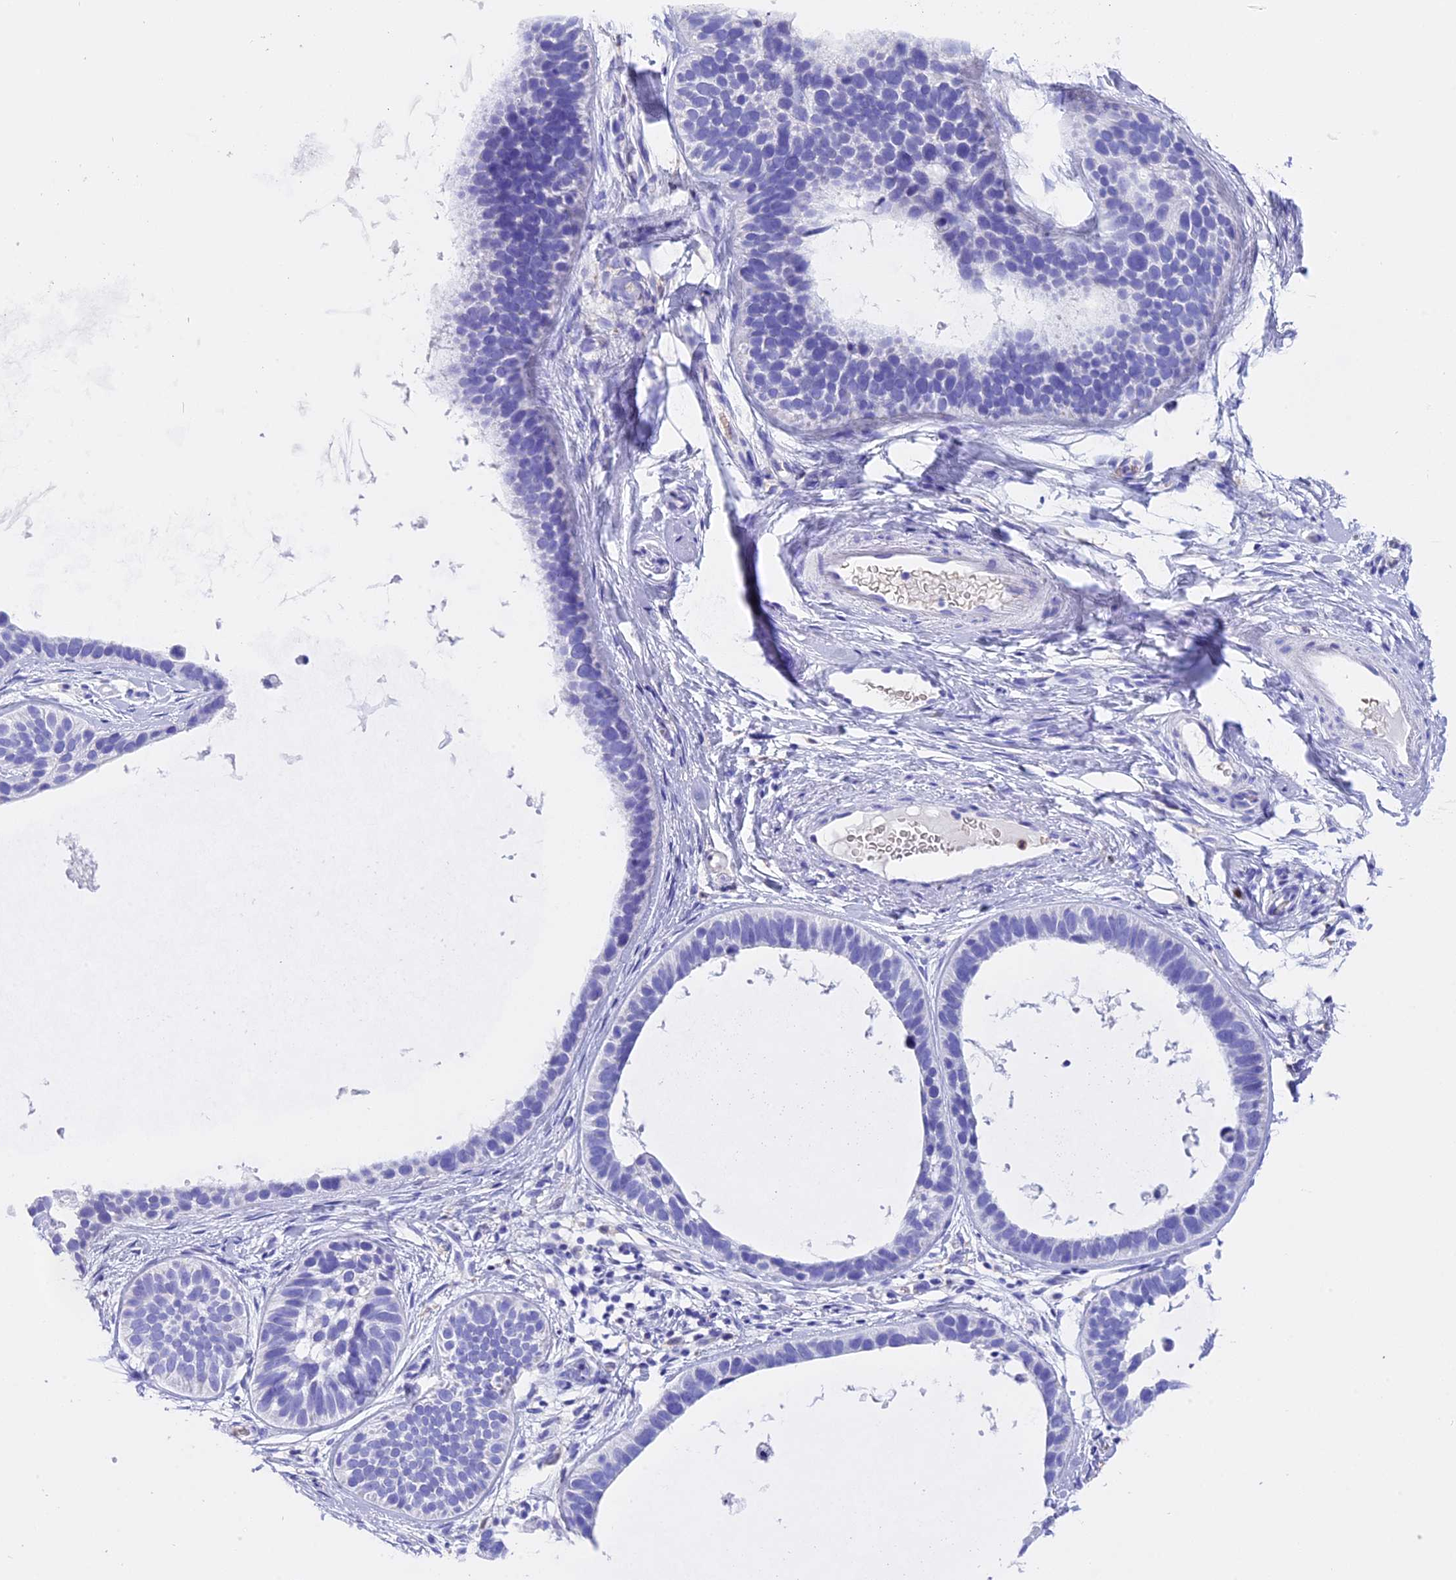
{"staining": {"intensity": "negative", "quantity": "none", "location": "none"}, "tissue": "skin cancer", "cell_type": "Tumor cells", "image_type": "cancer", "snomed": [{"axis": "morphology", "description": "Basal cell carcinoma"}, {"axis": "topography", "description": "Skin"}], "caption": "IHC of human basal cell carcinoma (skin) reveals no staining in tumor cells.", "gene": "CLC", "patient": {"sex": "male", "age": 62}}